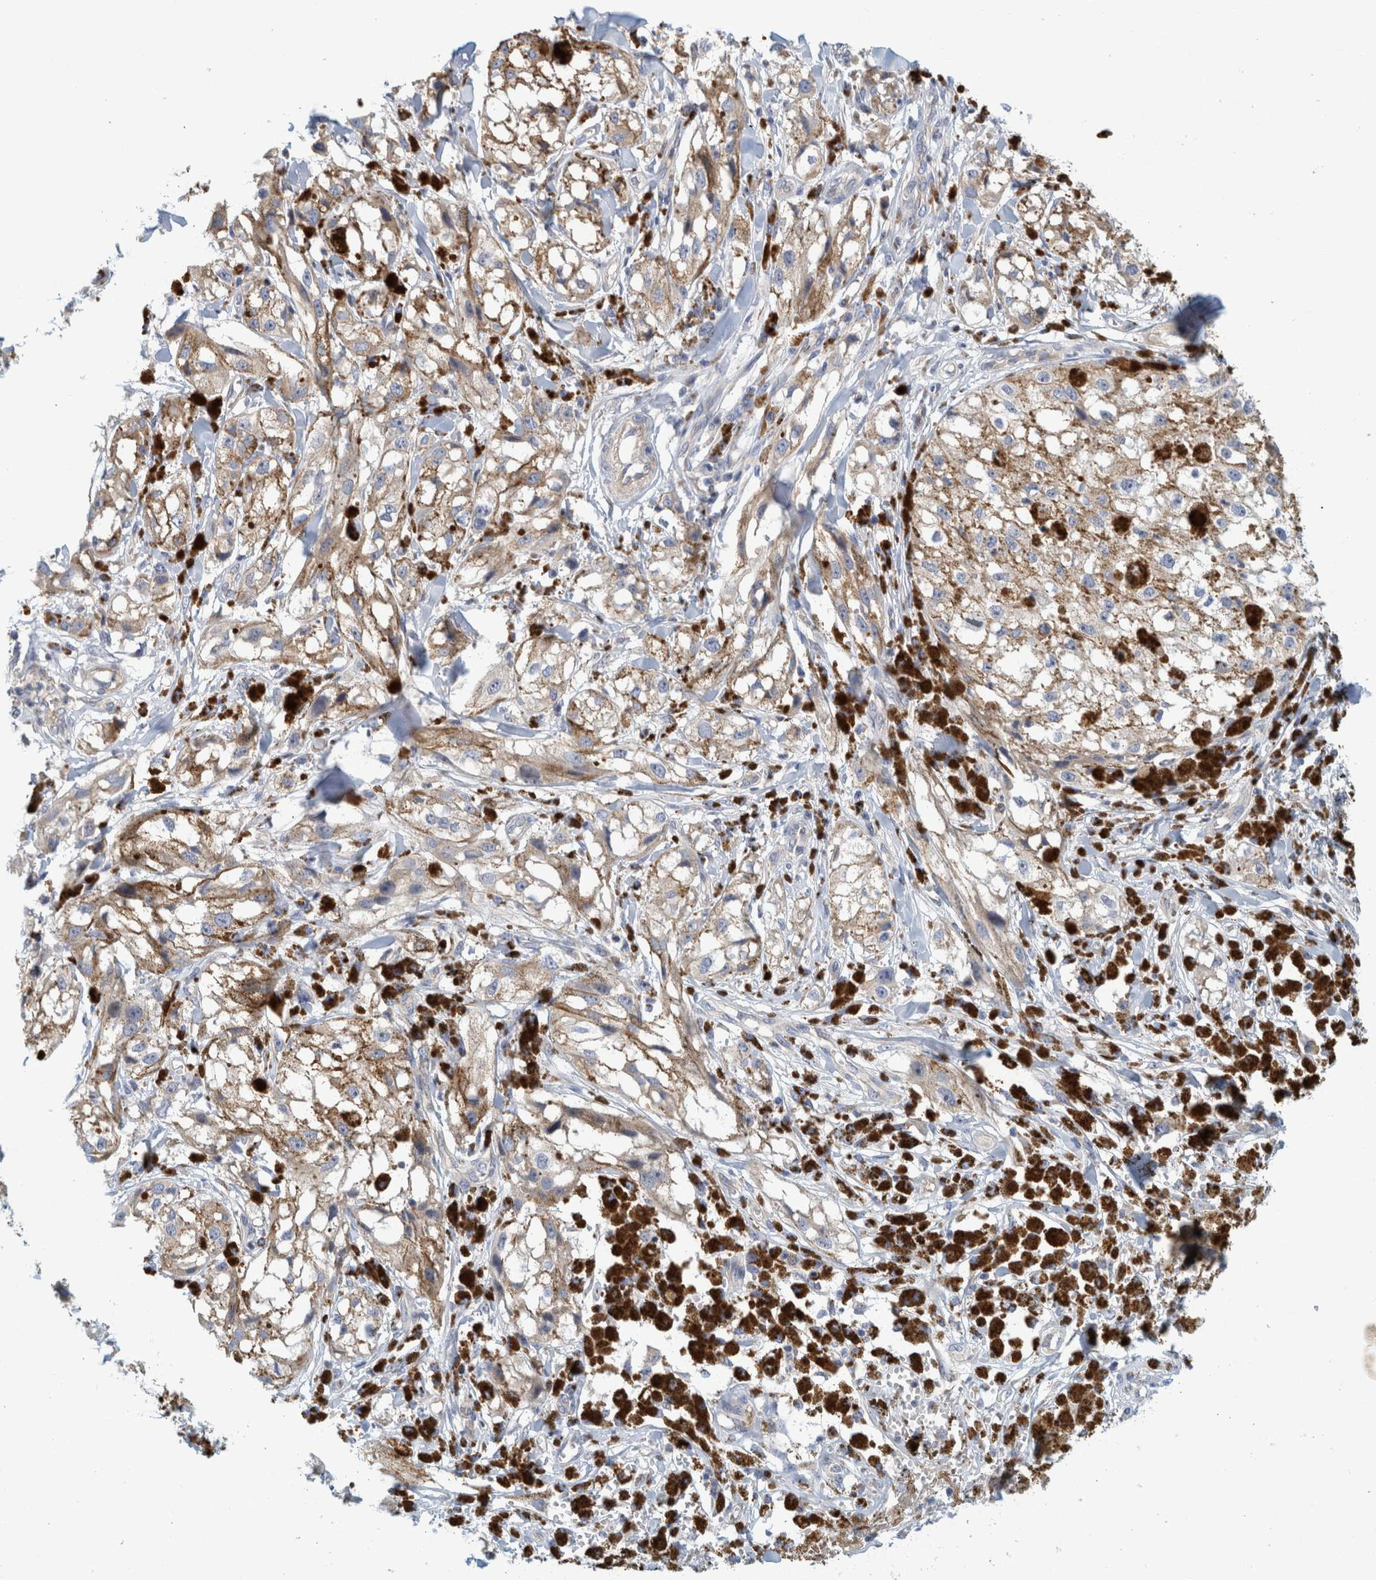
{"staining": {"intensity": "negative", "quantity": "none", "location": "none"}, "tissue": "melanoma", "cell_type": "Tumor cells", "image_type": "cancer", "snomed": [{"axis": "morphology", "description": "Malignant melanoma, NOS"}, {"axis": "topography", "description": "Skin"}], "caption": "IHC of melanoma shows no positivity in tumor cells. (DAB IHC with hematoxylin counter stain).", "gene": "ZNF324B", "patient": {"sex": "male", "age": 88}}